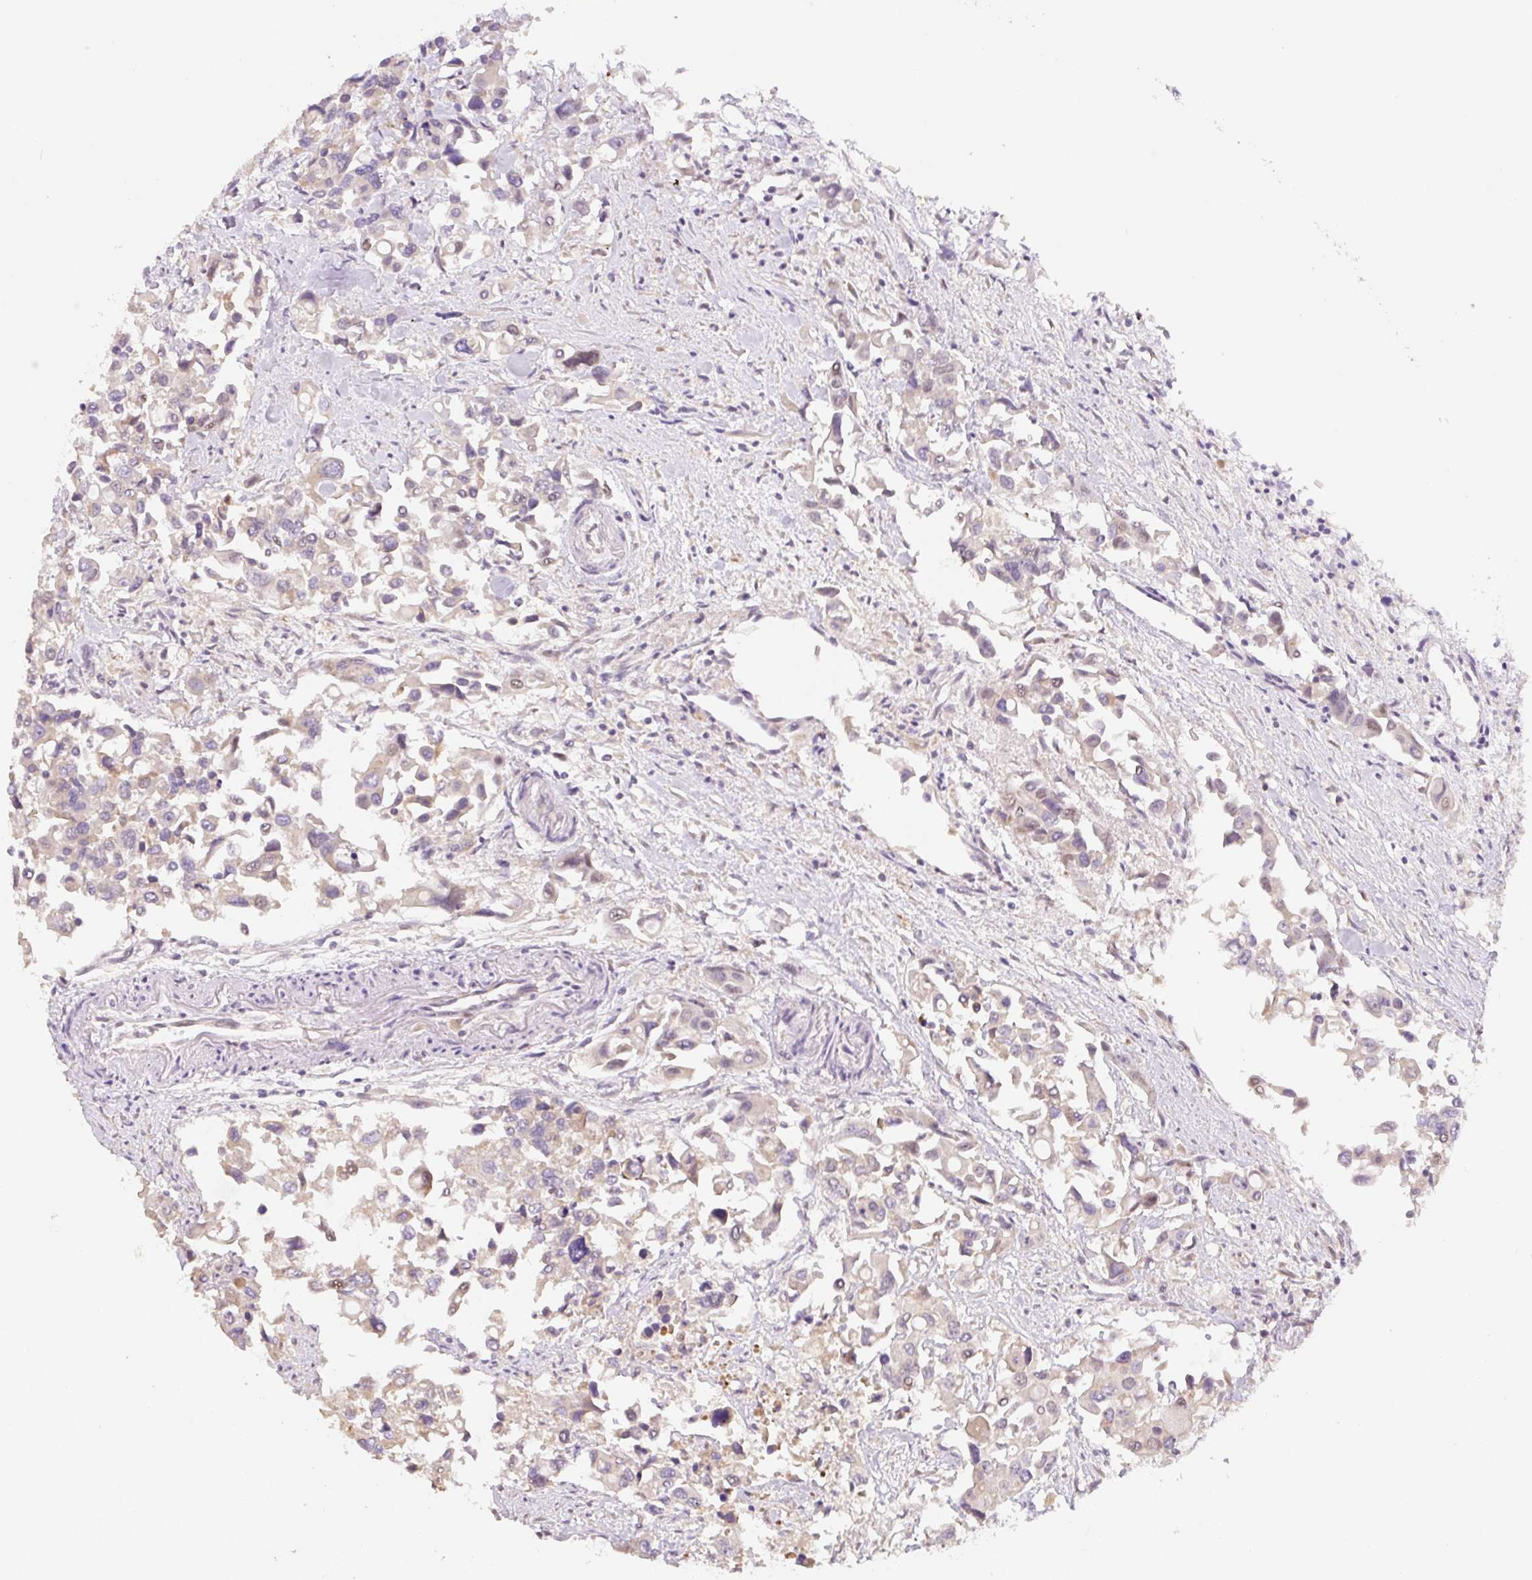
{"staining": {"intensity": "weak", "quantity": "25%-75%", "location": "cytoplasmic/membranous,nuclear"}, "tissue": "colorectal cancer", "cell_type": "Tumor cells", "image_type": "cancer", "snomed": [{"axis": "morphology", "description": "Adenocarcinoma, NOS"}, {"axis": "topography", "description": "Colon"}], "caption": "Colorectal cancer stained with DAB IHC reveals low levels of weak cytoplasmic/membranous and nuclear staining in approximately 25%-75% of tumor cells. (Stains: DAB in brown, nuclei in blue, Microscopy: brightfield microscopy at high magnification).", "gene": "MIA2", "patient": {"sex": "male", "age": 77}}